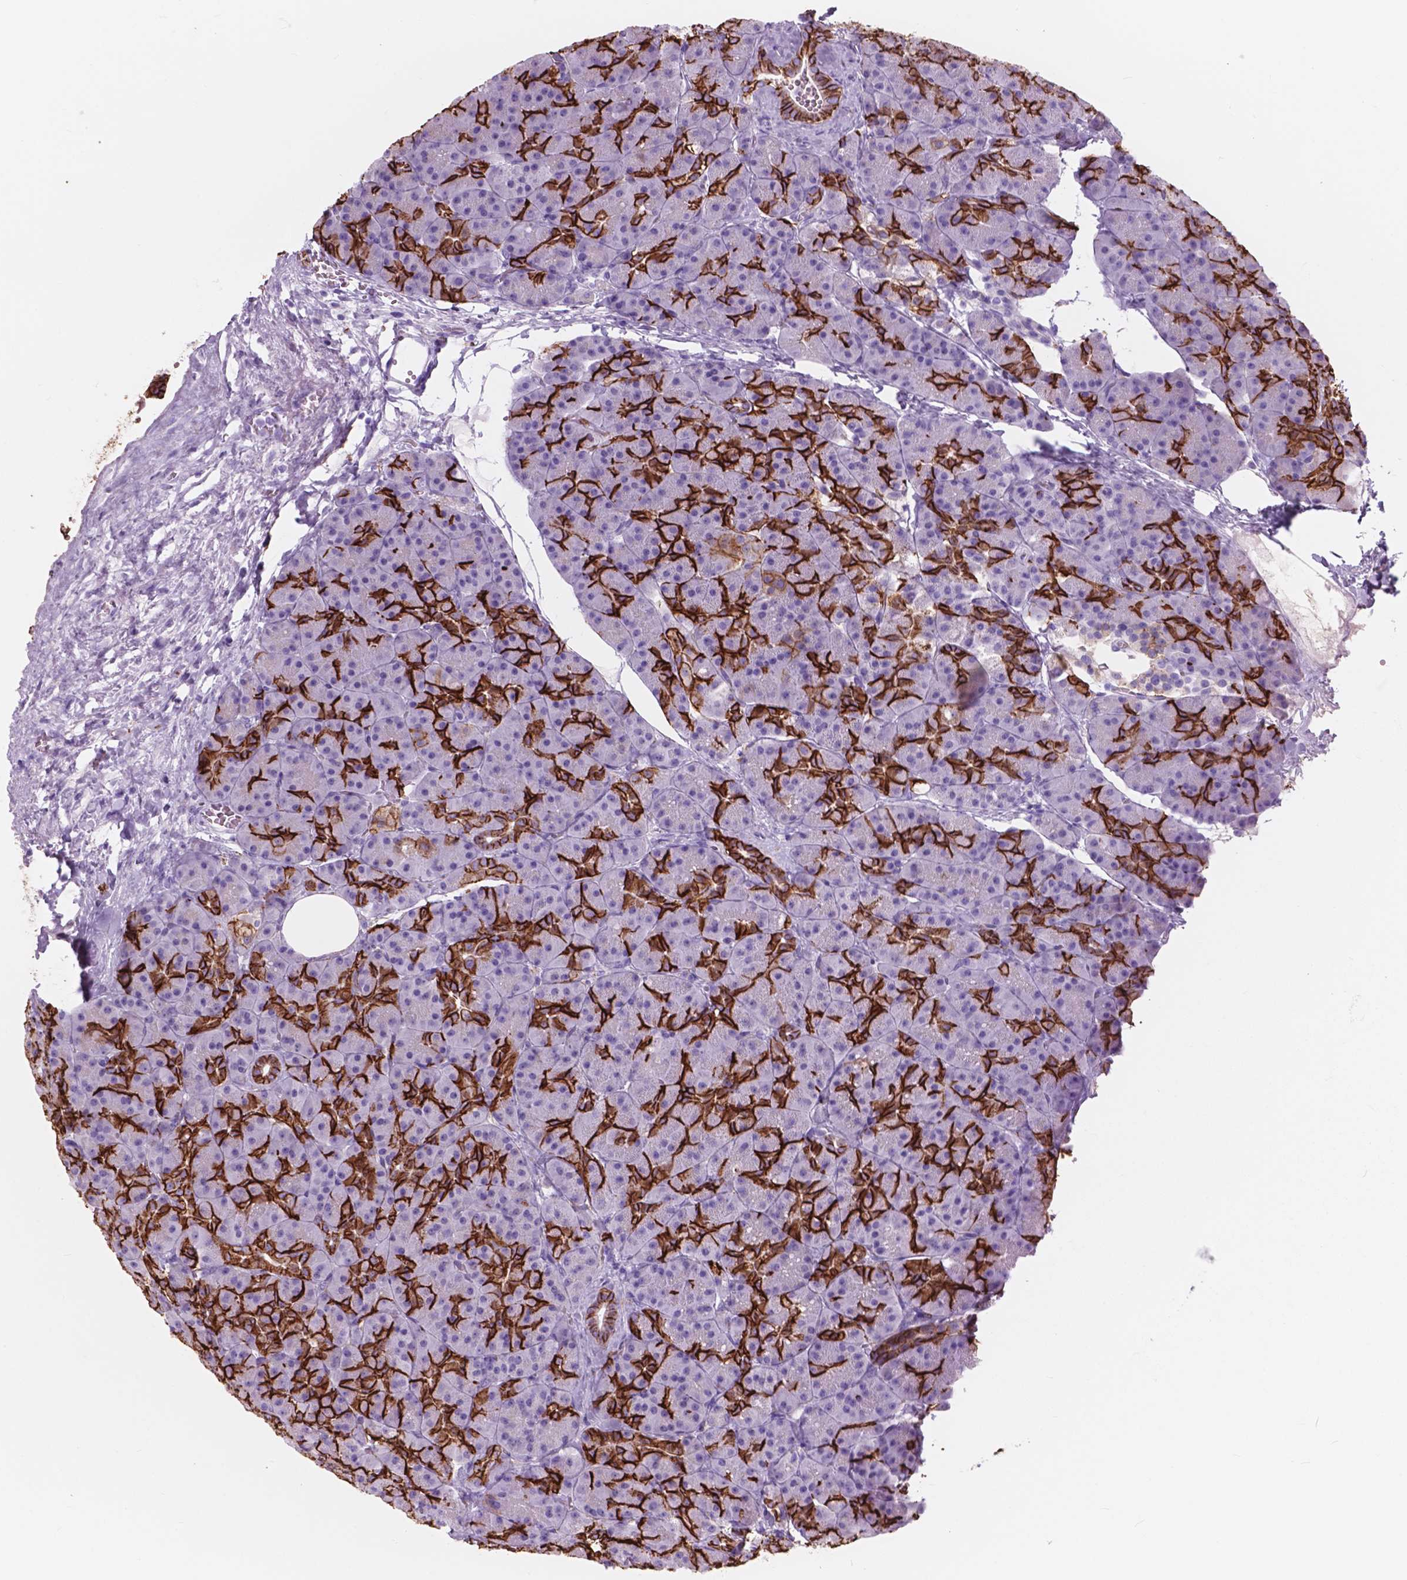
{"staining": {"intensity": "strong", "quantity": "25%-75%", "location": "cytoplasmic/membranous"}, "tissue": "pancreas", "cell_type": "Exocrine glandular cells", "image_type": "normal", "snomed": [{"axis": "morphology", "description": "Normal tissue, NOS"}, {"axis": "topography", "description": "Pancreas"}], "caption": "Protein staining demonstrates strong cytoplasmic/membranous positivity in approximately 25%-75% of exocrine glandular cells in benign pancreas.", "gene": "FXYD2", "patient": {"sex": "male", "age": 57}}